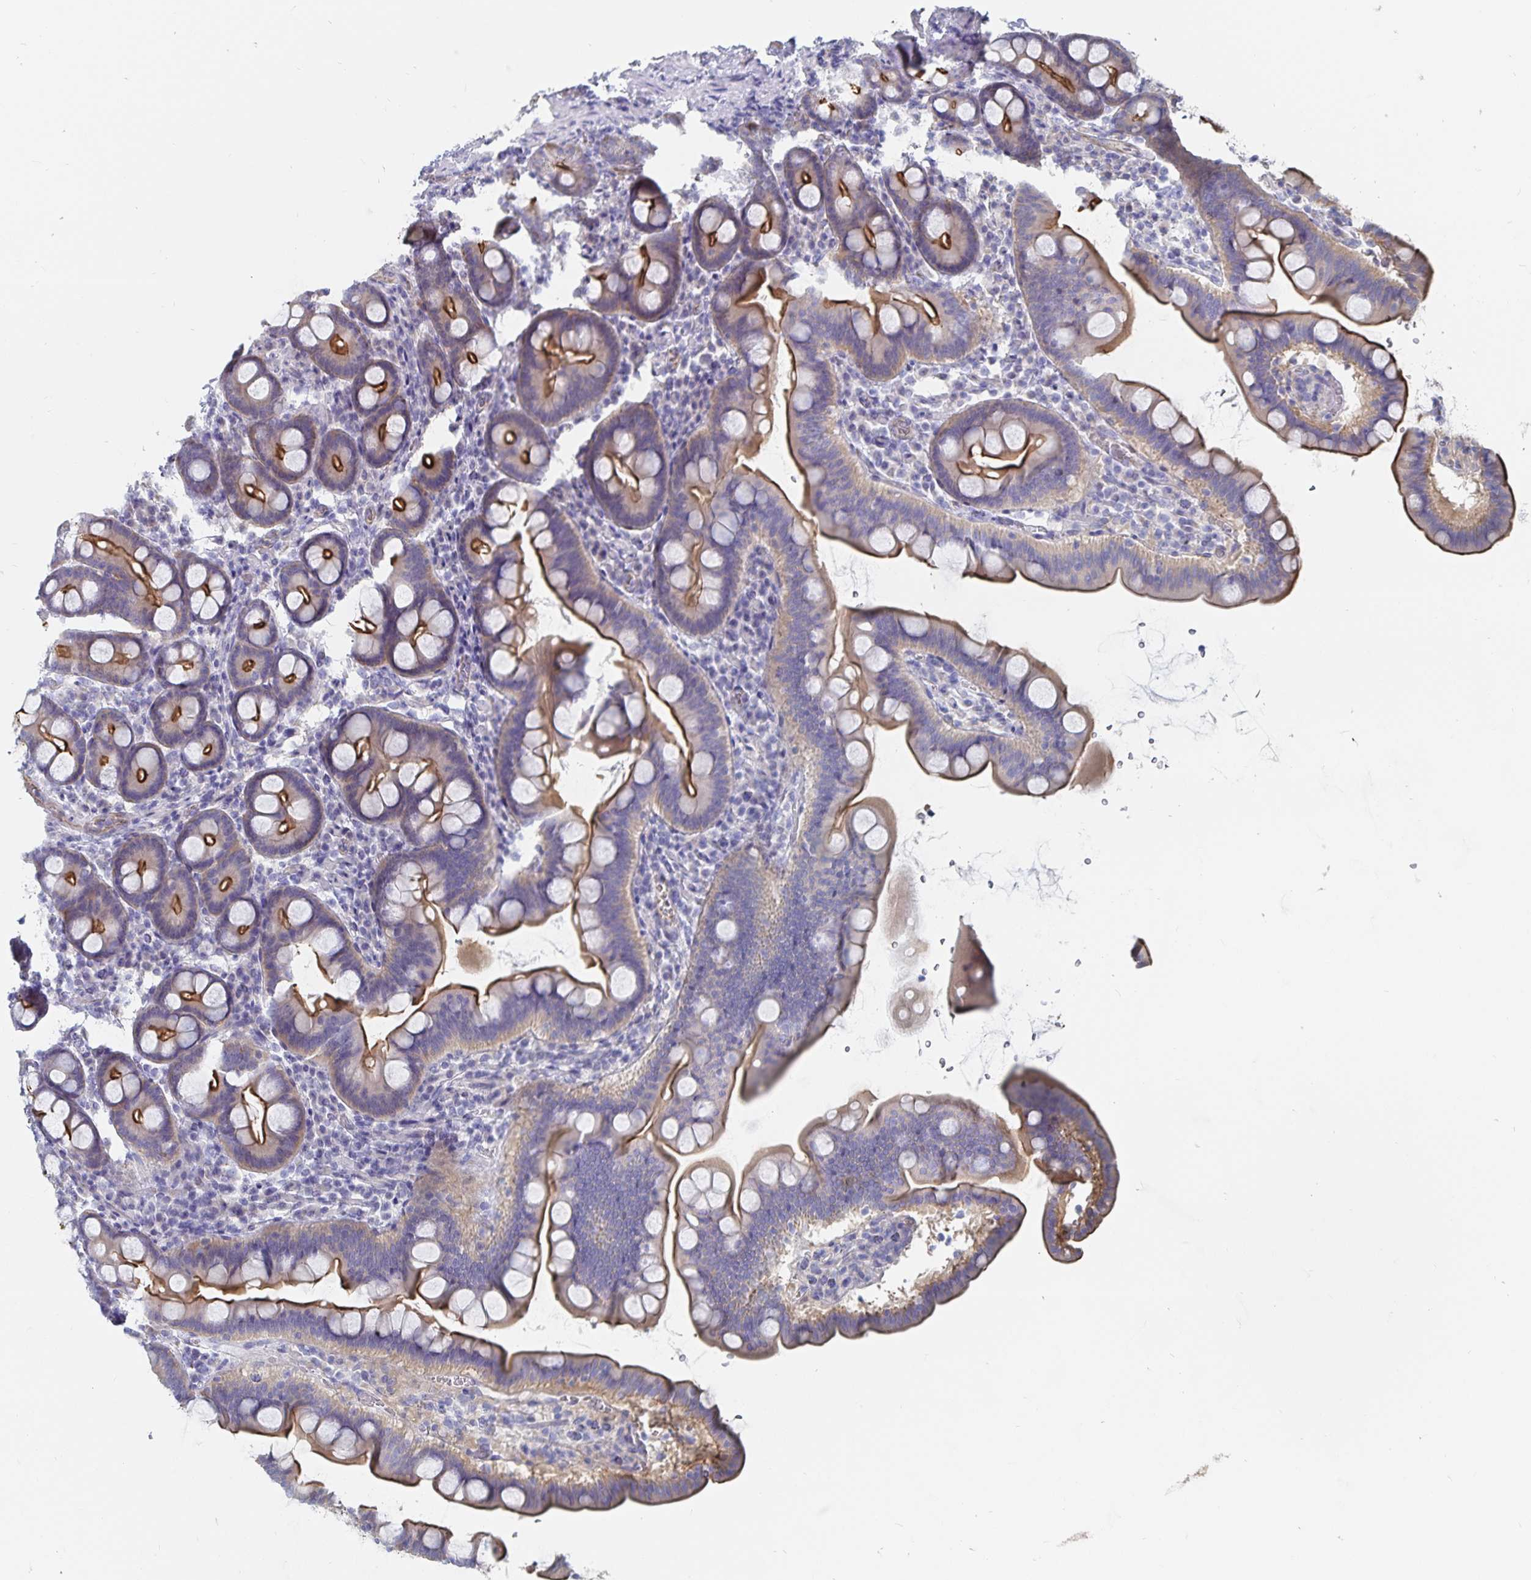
{"staining": {"intensity": "strong", "quantity": "25%-75%", "location": "cytoplasmic/membranous"}, "tissue": "duodenum", "cell_type": "Glandular cells", "image_type": "normal", "snomed": [{"axis": "morphology", "description": "Normal tissue, NOS"}, {"axis": "topography", "description": "Pancreas"}, {"axis": "topography", "description": "Duodenum"}], "caption": "This is an image of IHC staining of unremarkable duodenum, which shows strong positivity in the cytoplasmic/membranous of glandular cells.", "gene": "SSTR1", "patient": {"sex": "male", "age": 59}}